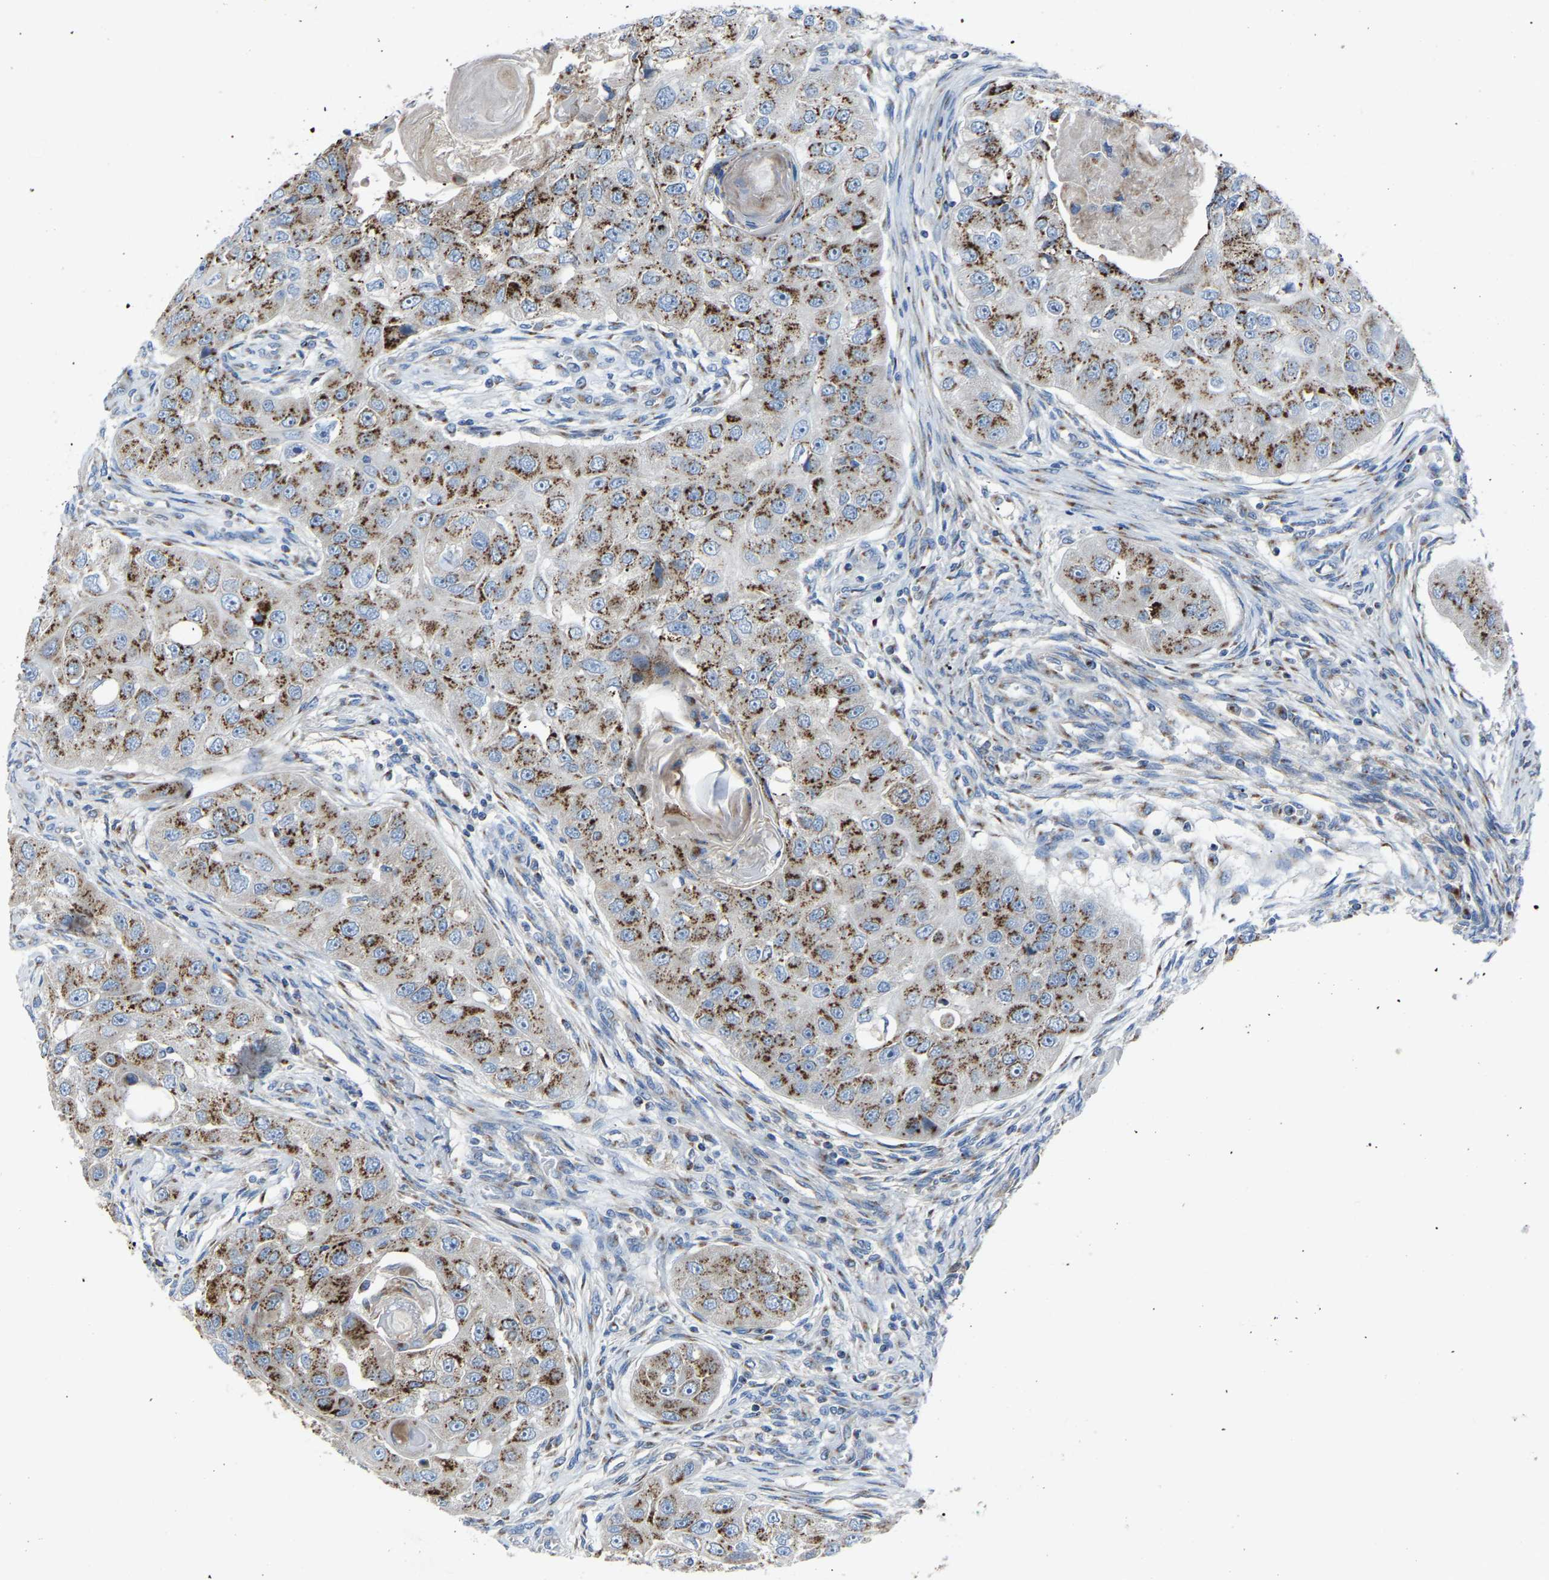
{"staining": {"intensity": "moderate", "quantity": ">75%", "location": "cytoplasmic/membranous"}, "tissue": "head and neck cancer", "cell_type": "Tumor cells", "image_type": "cancer", "snomed": [{"axis": "morphology", "description": "Normal tissue, NOS"}, {"axis": "morphology", "description": "Squamous cell carcinoma, NOS"}, {"axis": "topography", "description": "Skeletal muscle"}, {"axis": "topography", "description": "Head-Neck"}], "caption": "The micrograph demonstrates staining of head and neck squamous cell carcinoma, revealing moderate cytoplasmic/membranous protein staining (brown color) within tumor cells.", "gene": "CANT1", "patient": {"sex": "male", "age": 51}}